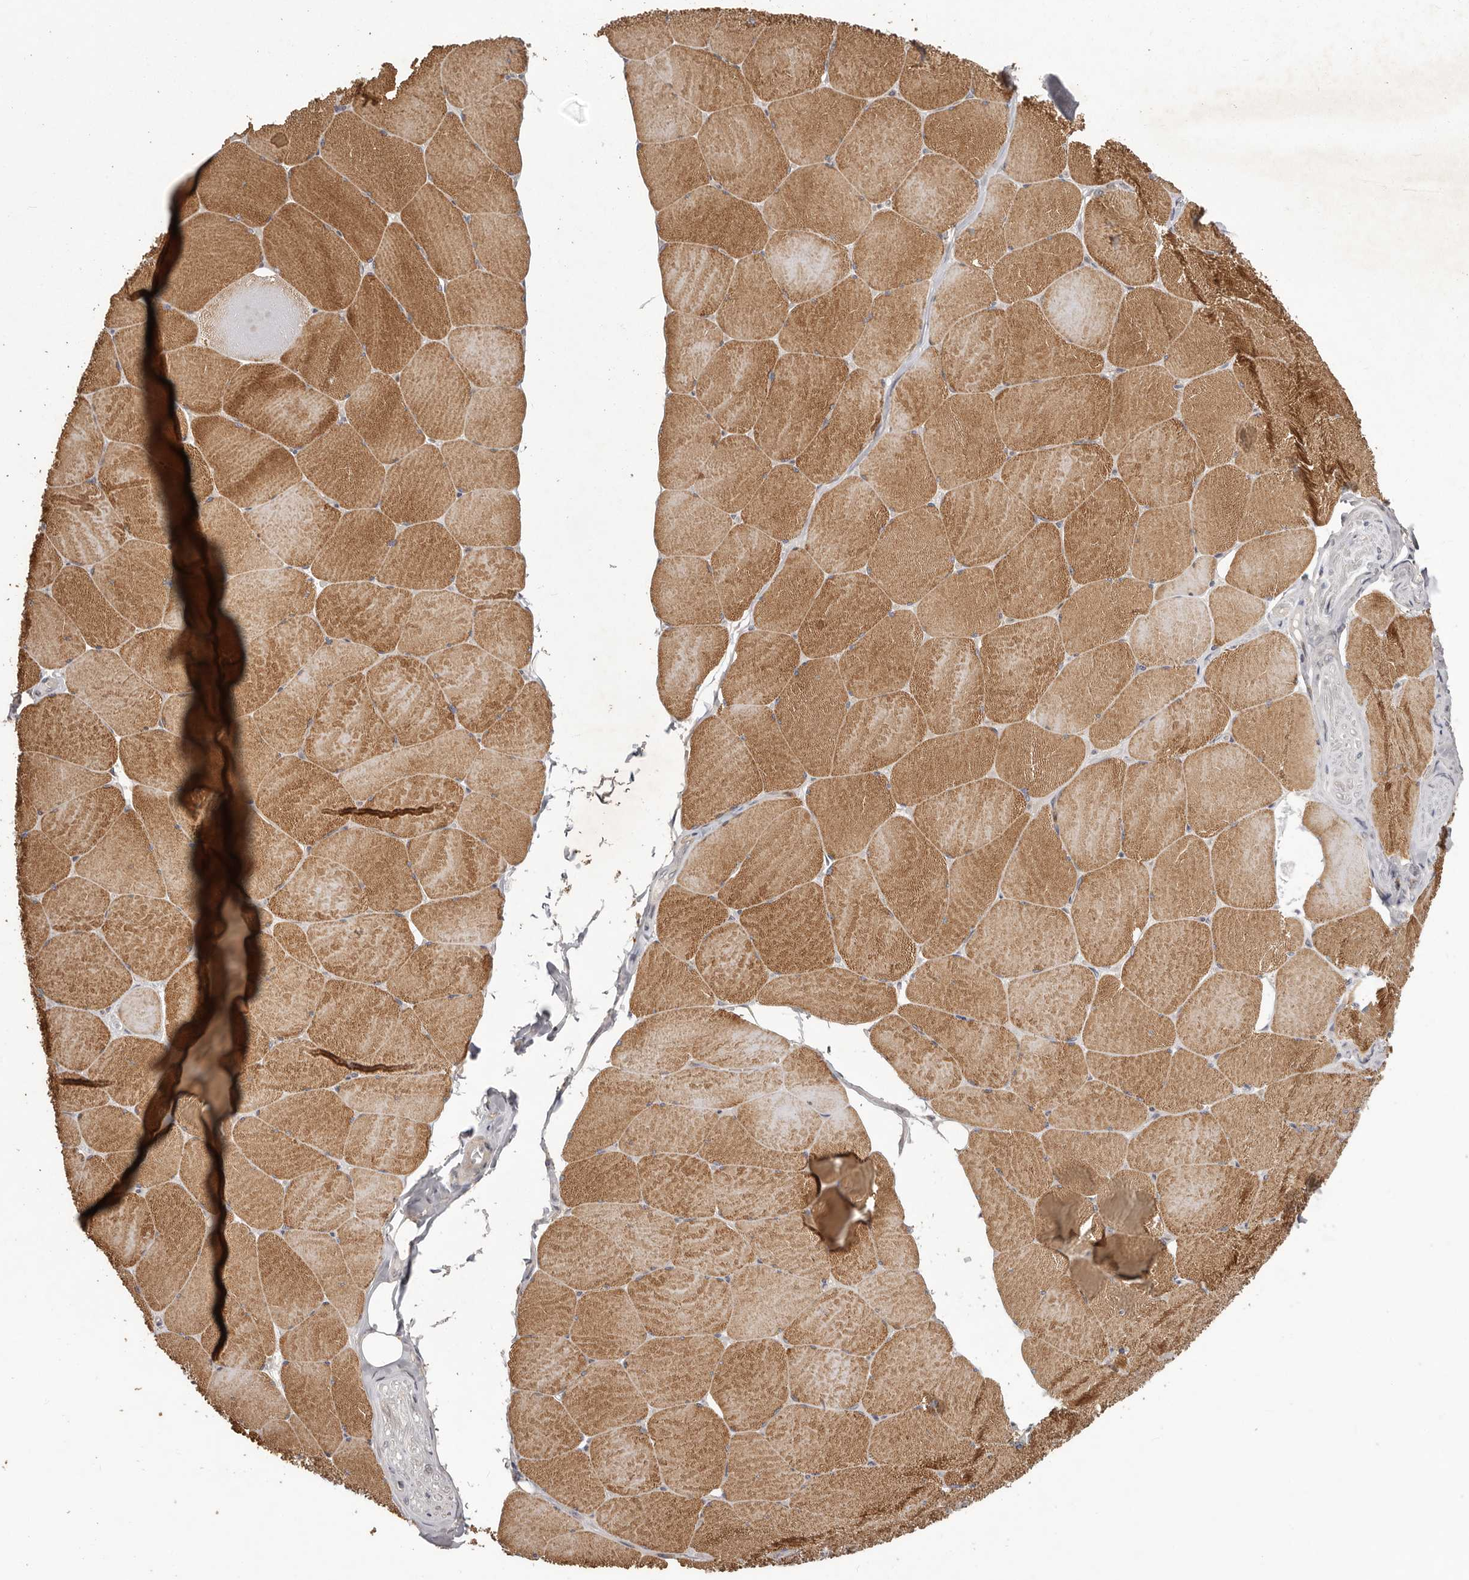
{"staining": {"intensity": "strong", "quantity": ">75%", "location": "cytoplasmic/membranous"}, "tissue": "skeletal muscle", "cell_type": "Myocytes", "image_type": "normal", "snomed": [{"axis": "morphology", "description": "Normal tissue, NOS"}, {"axis": "topography", "description": "Skeletal muscle"}, {"axis": "topography", "description": "Head-Neck"}], "caption": "Strong cytoplasmic/membranous positivity for a protein is identified in approximately >75% of myocytes of normal skeletal muscle using immunohistochemistry (IHC).", "gene": "RNF187", "patient": {"sex": "male", "age": 66}}